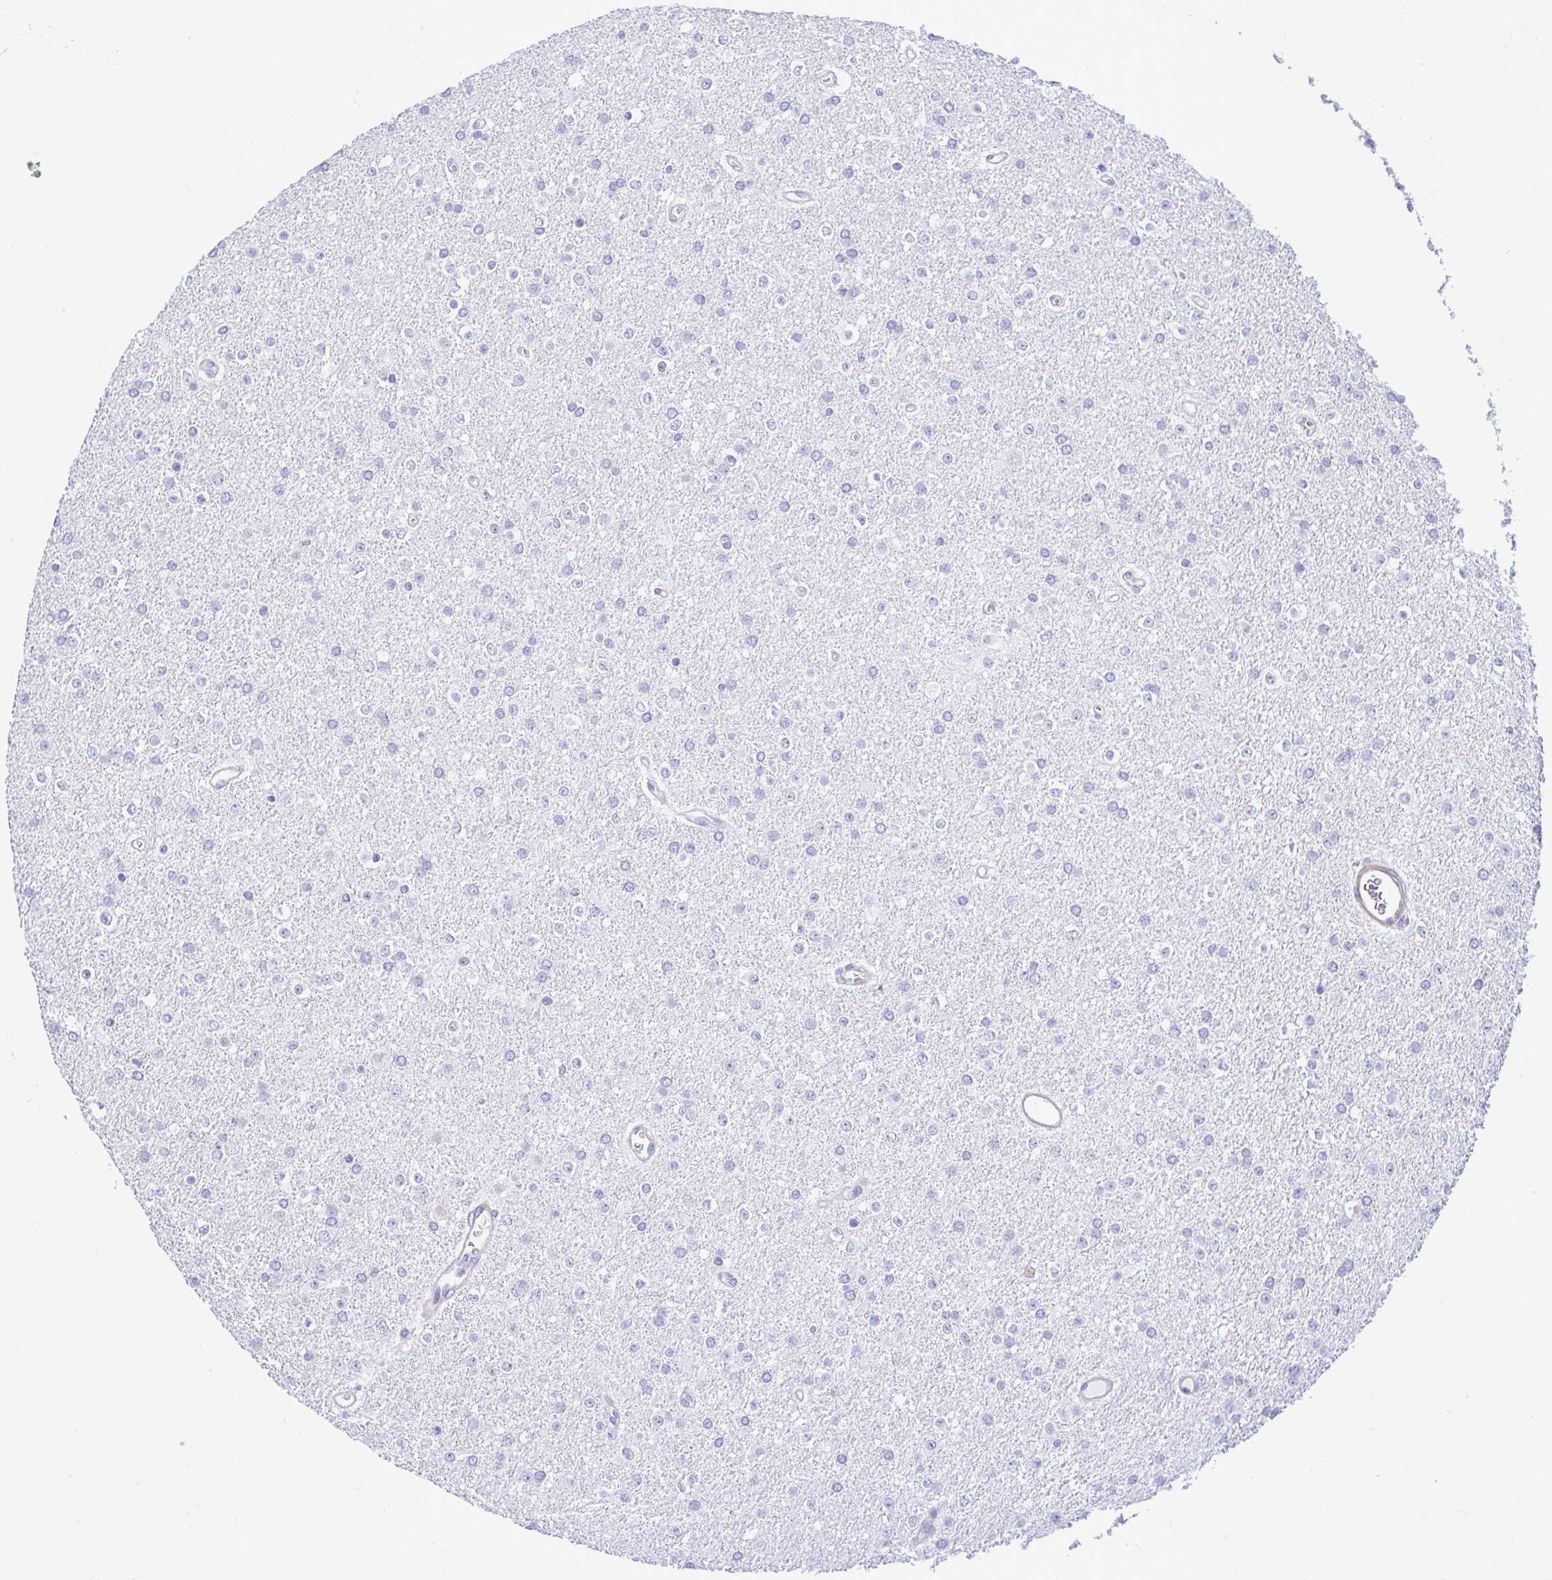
{"staining": {"intensity": "negative", "quantity": "none", "location": "none"}, "tissue": "glioma", "cell_type": "Tumor cells", "image_type": "cancer", "snomed": [{"axis": "morphology", "description": "Glioma, malignant, Low grade"}, {"axis": "topography", "description": "Brain"}], "caption": "Tumor cells show no significant expression in malignant glioma (low-grade).", "gene": "SLC25A51", "patient": {"sex": "female", "age": 34}}